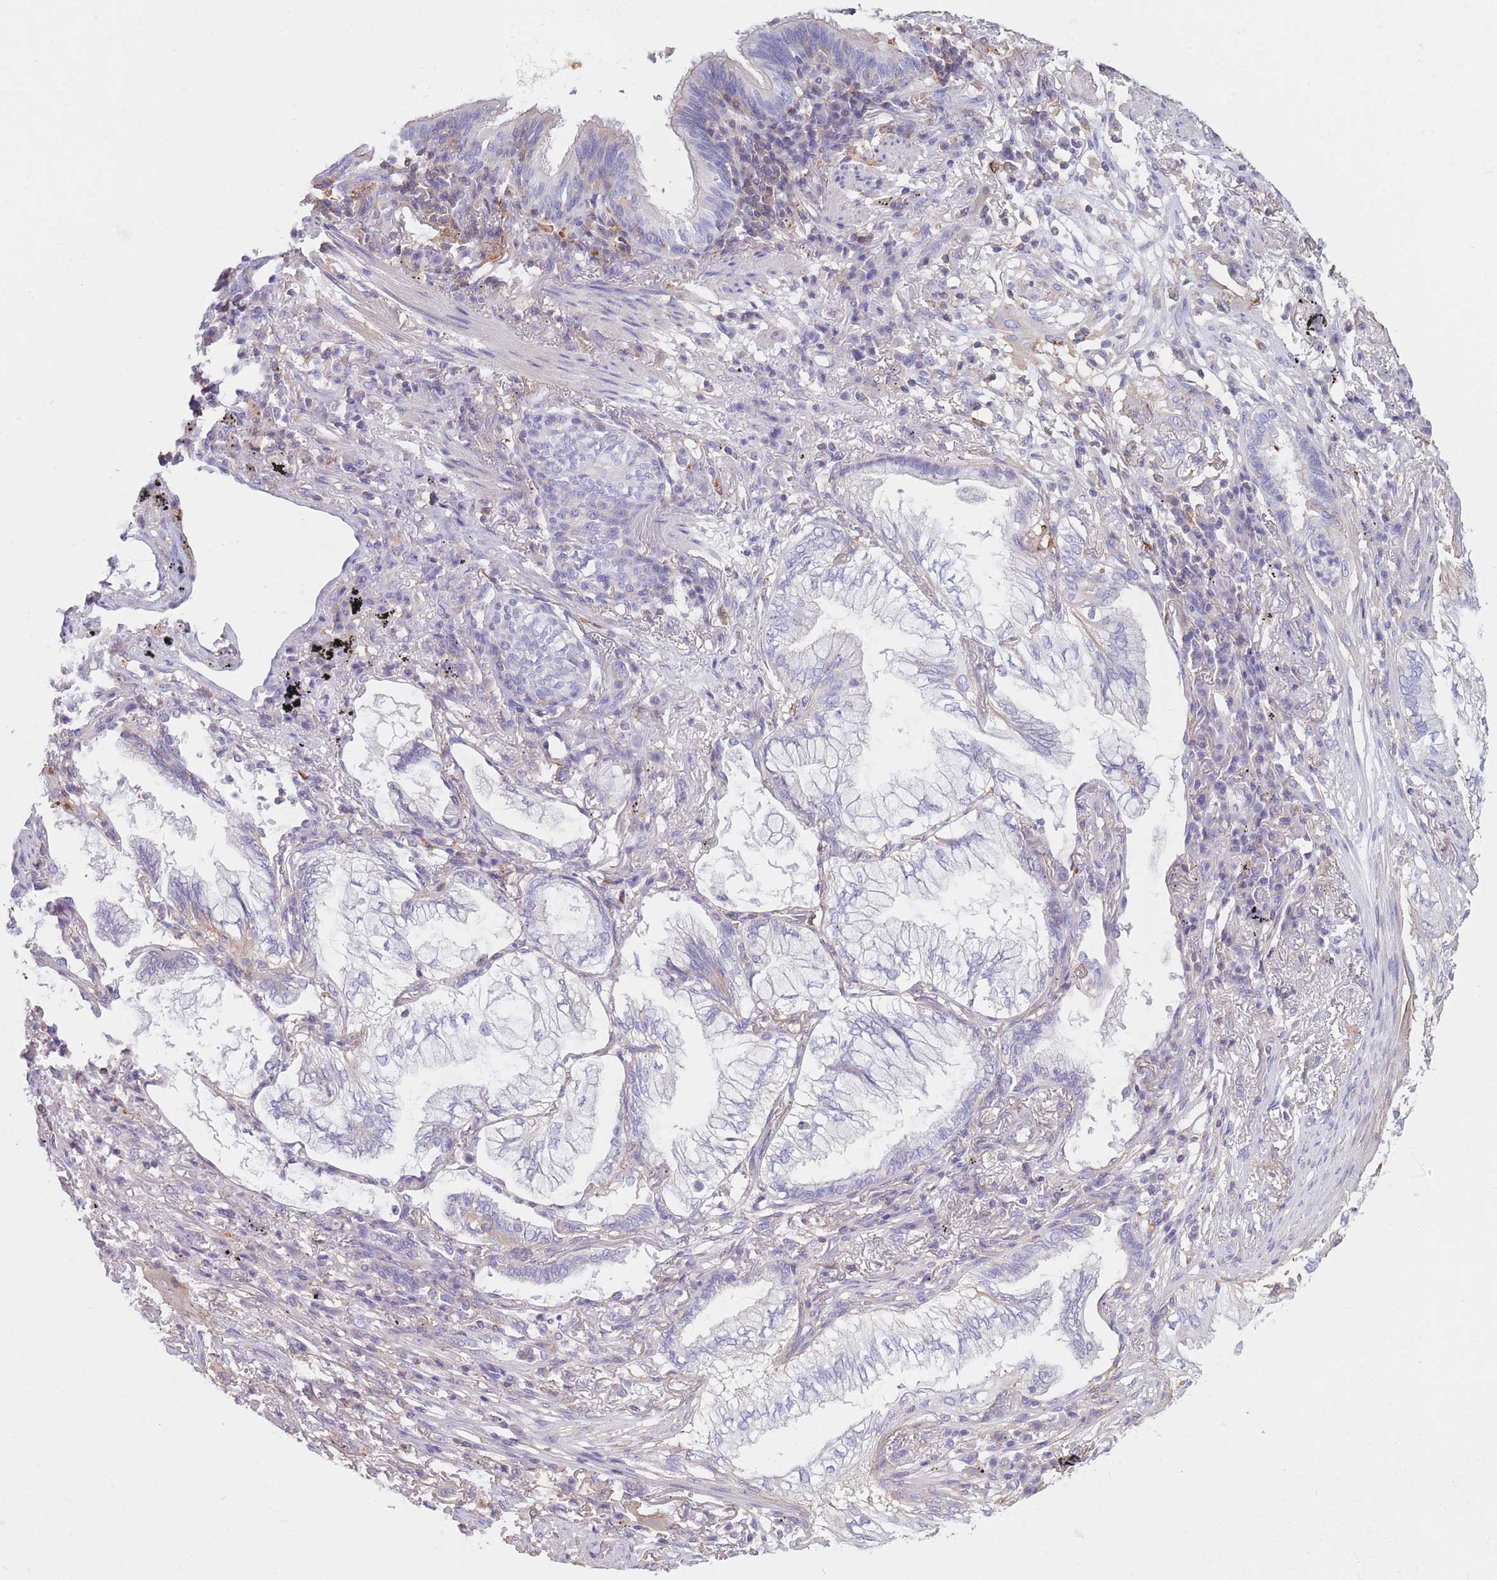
{"staining": {"intensity": "negative", "quantity": "none", "location": "none"}, "tissue": "lung cancer", "cell_type": "Tumor cells", "image_type": "cancer", "snomed": [{"axis": "morphology", "description": "Adenocarcinoma, NOS"}, {"axis": "topography", "description": "Lung"}], "caption": "Lung cancer stained for a protein using immunohistochemistry (IHC) shows no positivity tumor cells.", "gene": "PDHA1", "patient": {"sex": "female", "age": 70}}